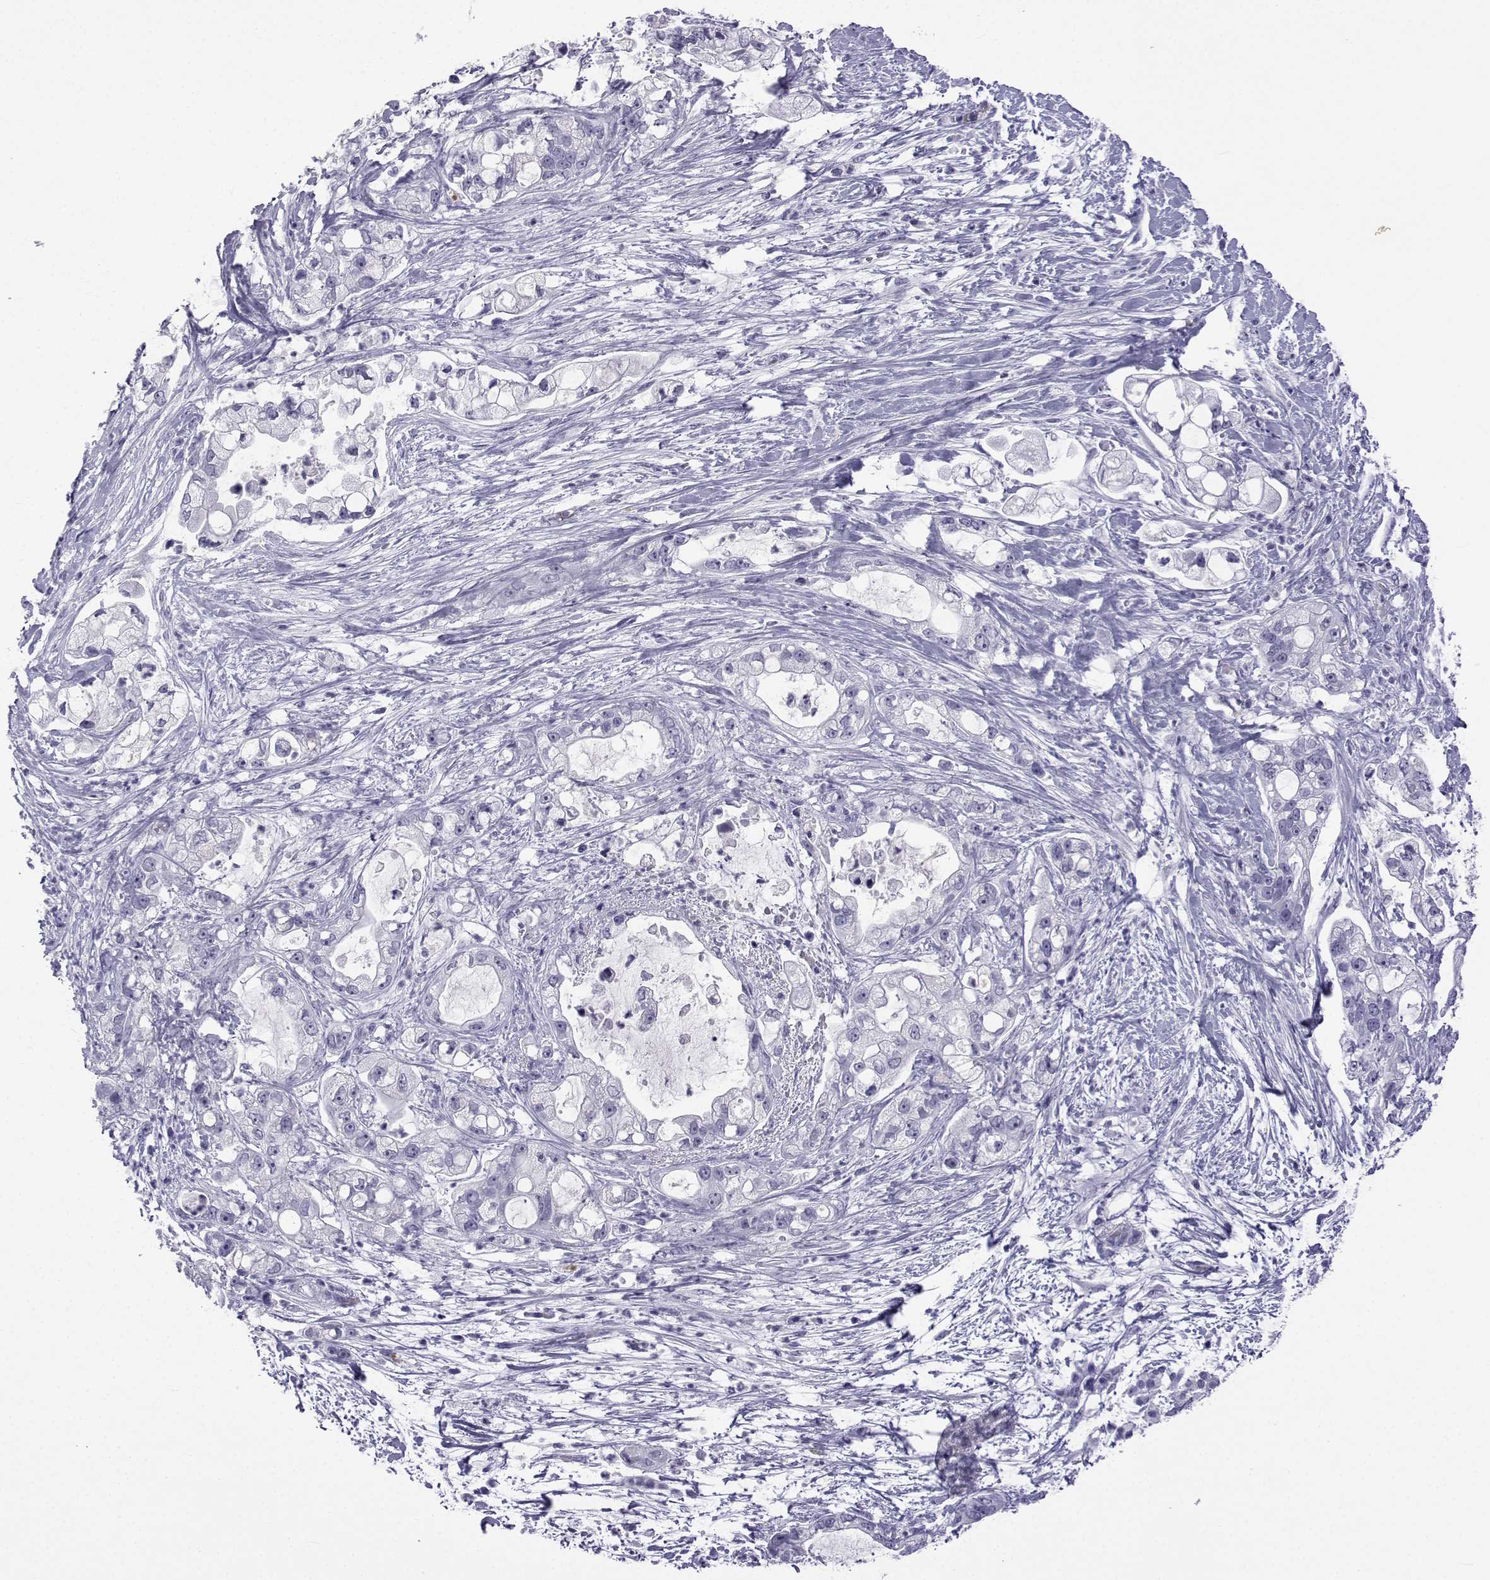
{"staining": {"intensity": "negative", "quantity": "none", "location": "none"}, "tissue": "pancreatic cancer", "cell_type": "Tumor cells", "image_type": "cancer", "snomed": [{"axis": "morphology", "description": "Adenocarcinoma, NOS"}, {"axis": "topography", "description": "Pancreas"}], "caption": "Immunohistochemistry (IHC) image of neoplastic tissue: pancreatic adenocarcinoma stained with DAB demonstrates no significant protein positivity in tumor cells. (Immunohistochemistry (IHC), brightfield microscopy, high magnification).", "gene": "ACTL7A", "patient": {"sex": "female", "age": 69}}